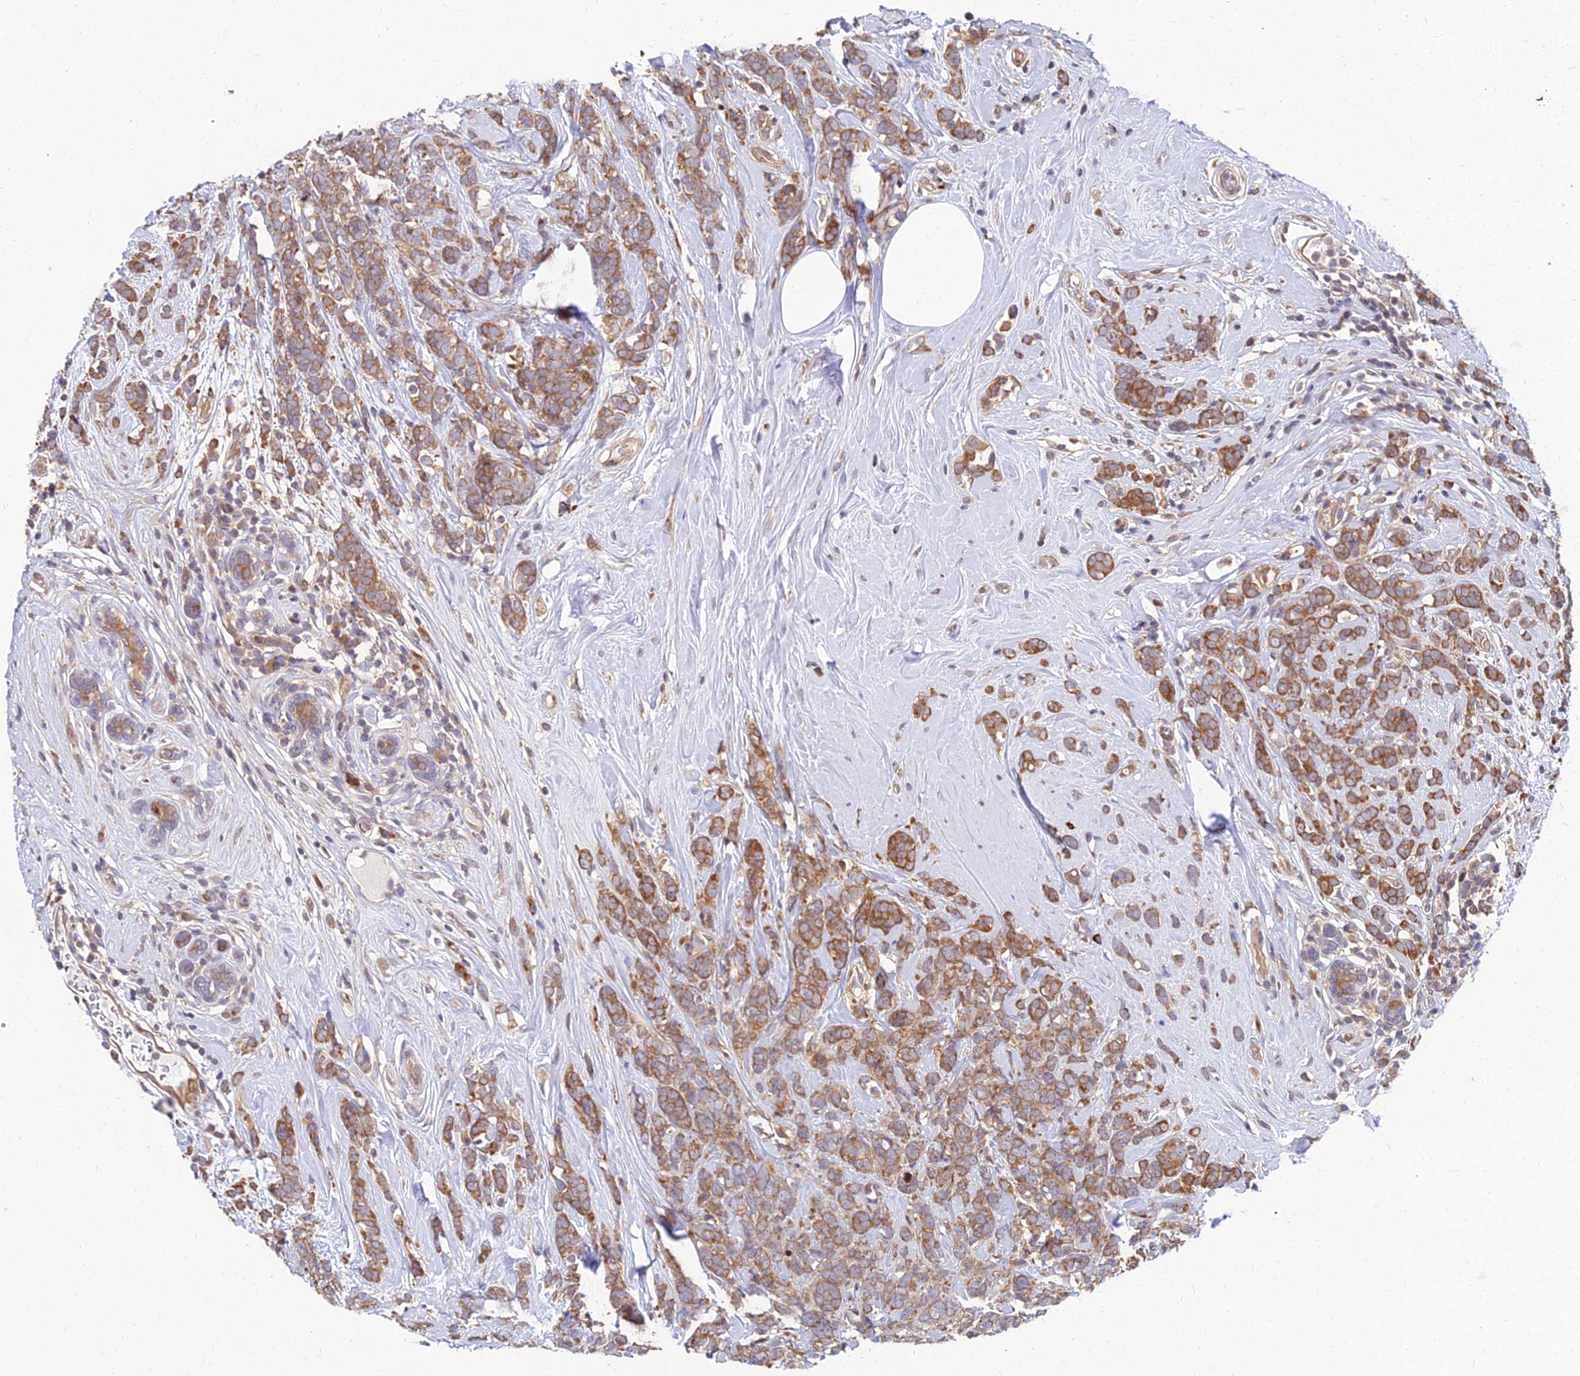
{"staining": {"intensity": "moderate", "quantity": ">75%", "location": "cytoplasmic/membranous"}, "tissue": "breast cancer", "cell_type": "Tumor cells", "image_type": "cancer", "snomed": [{"axis": "morphology", "description": "Duct carcinoma"}, {"axis": "topography", "description": "Breast"}], "caption": "Immunohistochemical staining of breast infiltrating ductal carcinoma shows medium levels of moderate cytoplasmic/membranous staining in approximately >75% of tumor cells. (brown staining indicates protein expression, while blue staining denotes nuclei).", "gene": "CCT6B", "patient": {"sex": "female", "age": 75}}